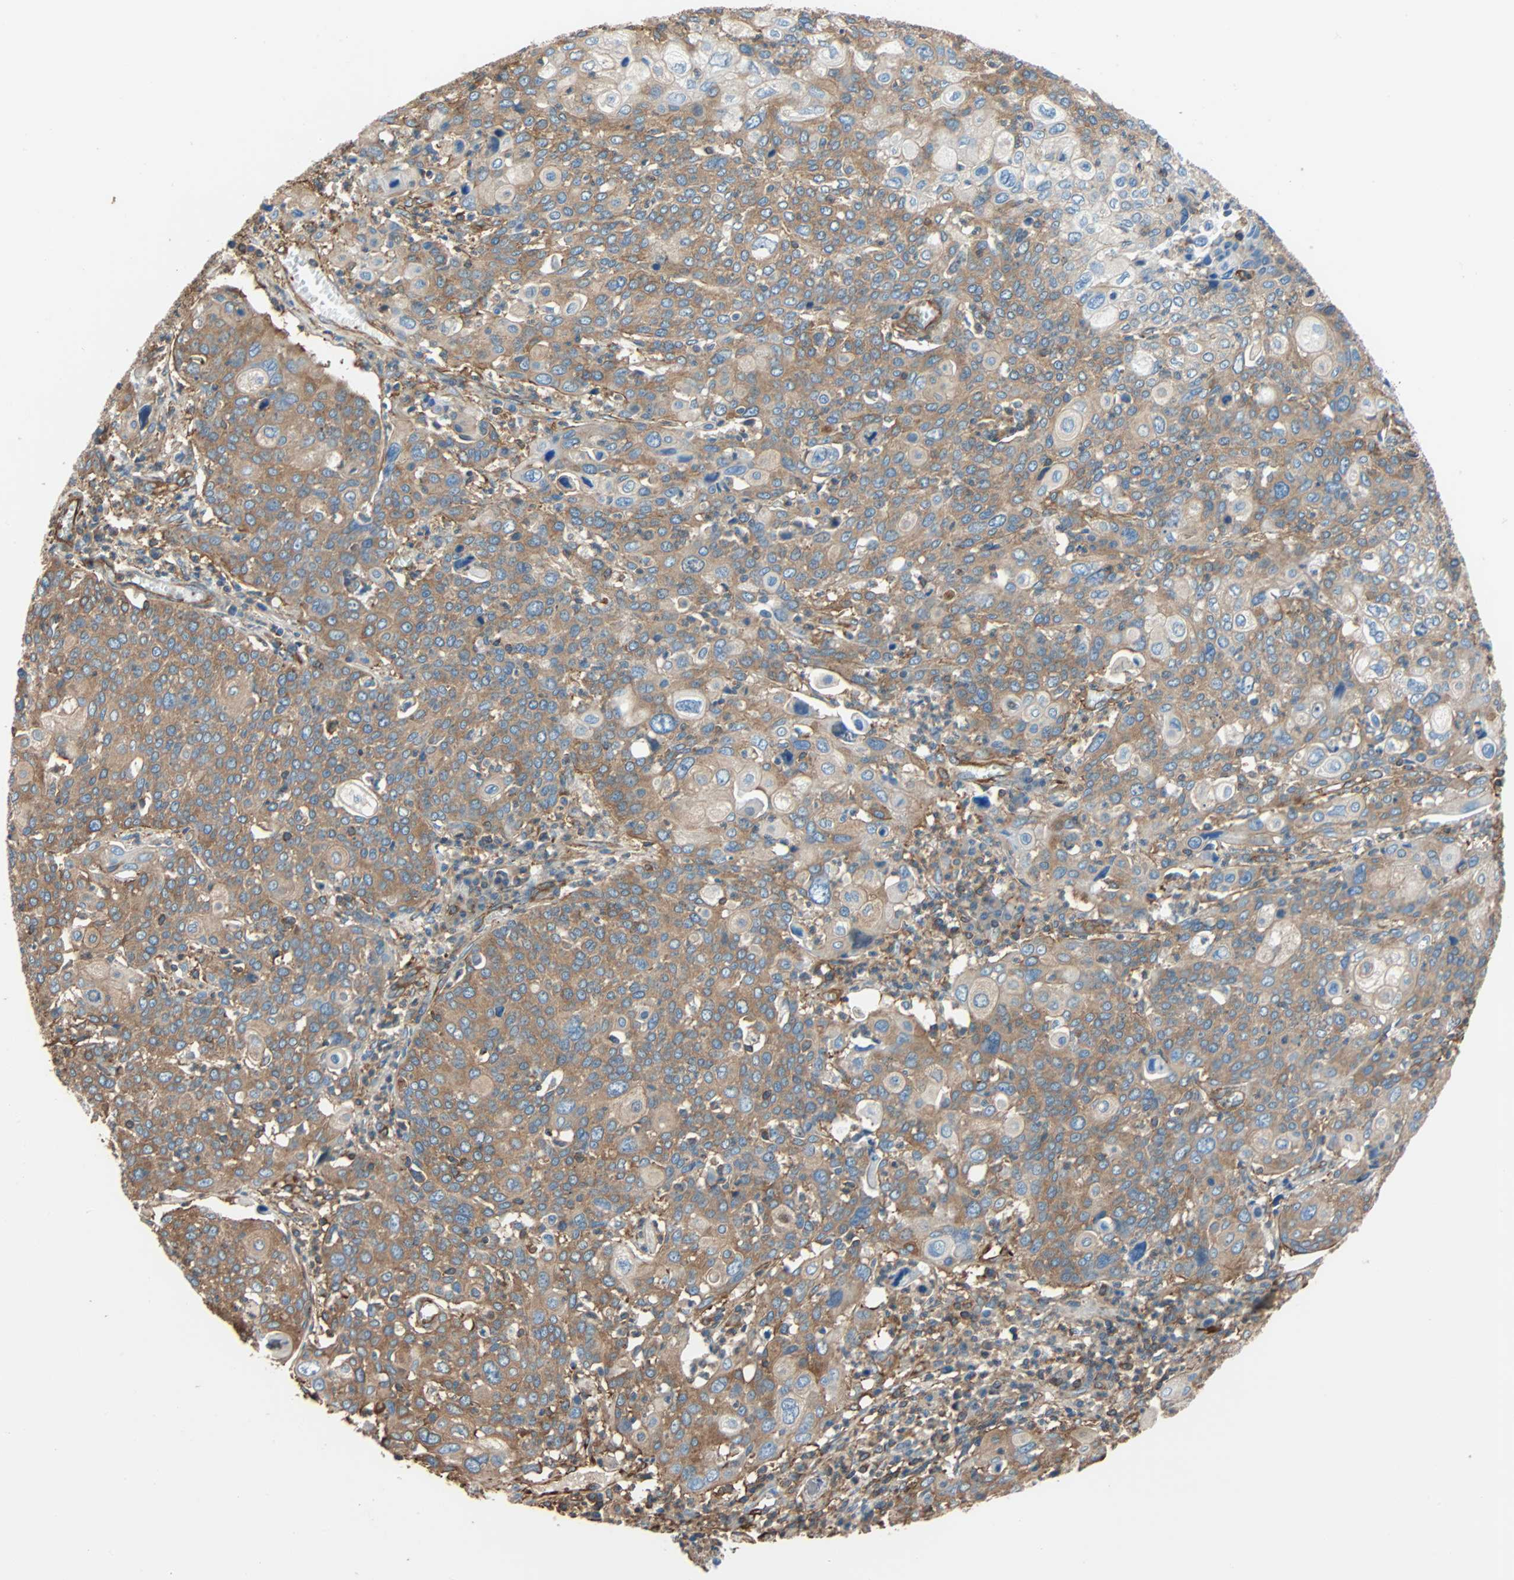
{"staining": {"intensity": "moderate", "quantity": ">75%", "location": "cytoplasmic/membranous"}, "tissue": "cervical cancer", "cell_type": "Tumor cells", "image_type": "cancer", "snomed": [{"axis": "morphology", "description": "Squamous cell carcinoma, NOS"}, {"axis": "topography", "description": "Cervix"}], "caption": "Immunohistochemical staining of human cervical cancer demonstrates moderate cytoplasmic/membranous protein staining in approximately >75% of tumor cells.", "gene": "GALNT10", "patient": {"sex": "female", "age": 40}}